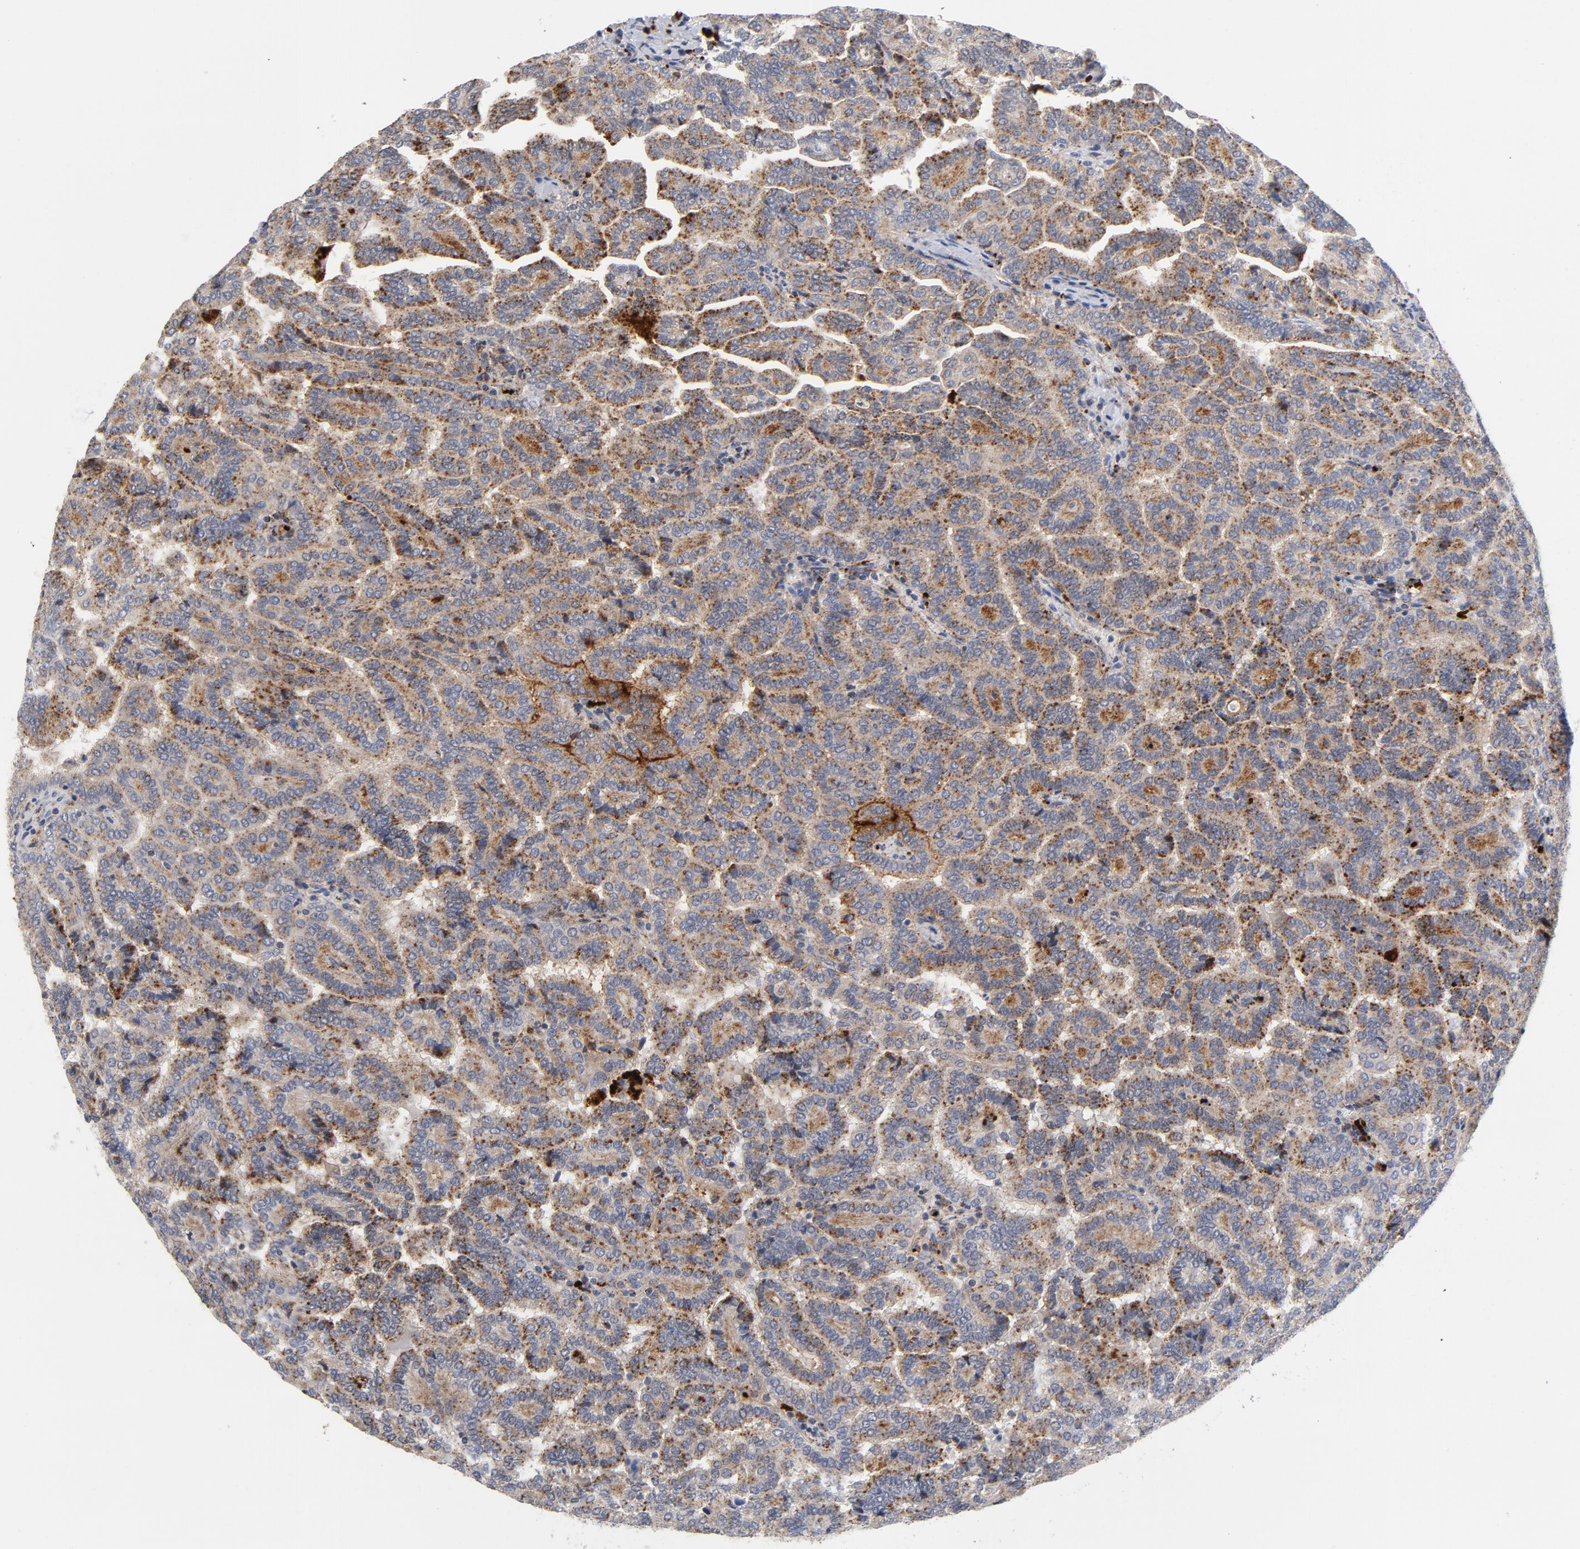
{"staining": {"intensity": "moderate", "quantity": ">75%", "location": "cytoplasmic/membranous"}, "tissue": "renal cancer", "cell_type": "Tumor cells", "image_type": "cancer", "snomed": [{"axis": "morphology", "description": "Adenocarcinoma, NOS"}, {"axis": "topography", "description": "Kidney"}], "caption": "Protein analysis of renal cancer tissue displays moderate cytoplasmic/membranous staining in about >75% of tumor cells.", "gene": "AKT2", "patient": {"sex": "male", "age": 61}}